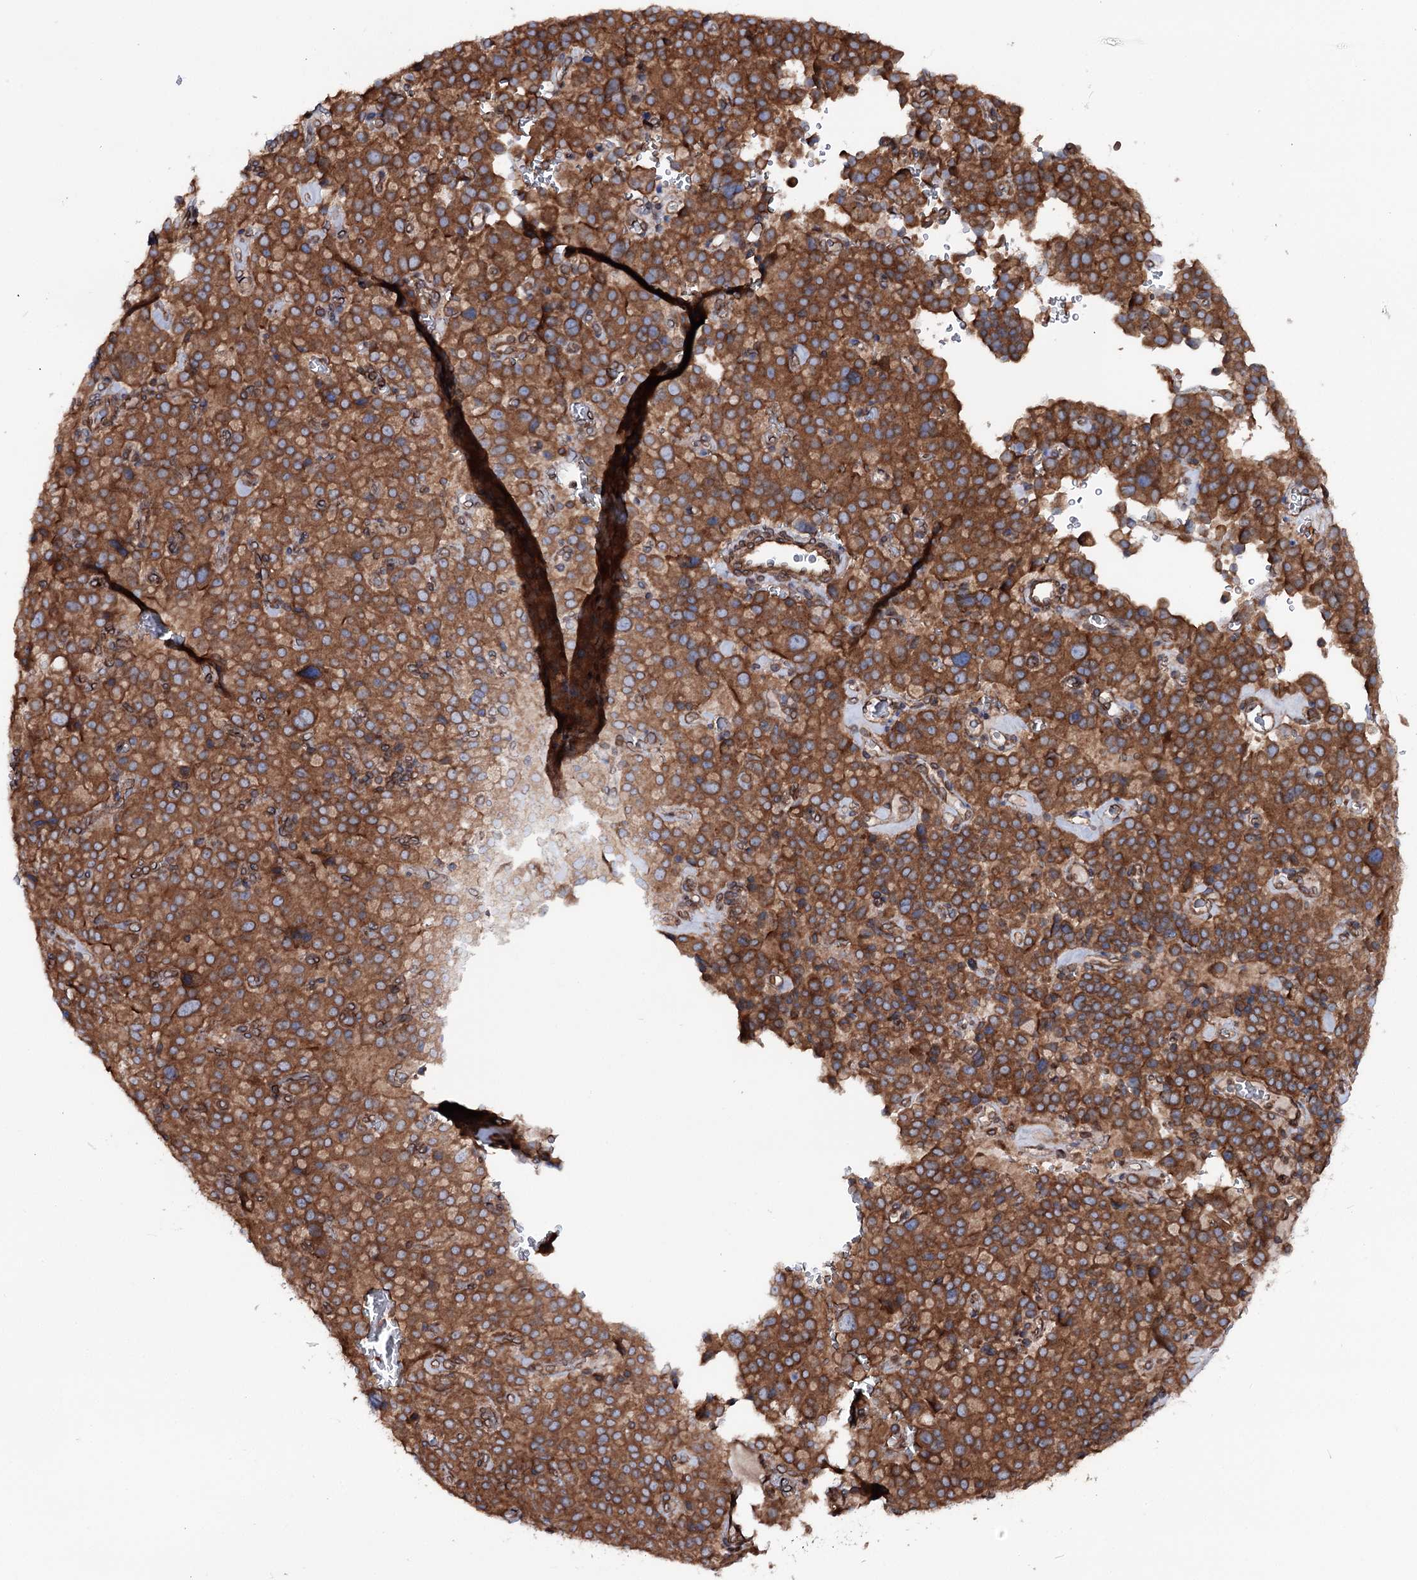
{"staining": {"intensity": "strong", "quantity": ">75%", "location": "cytoplasmic/membranous"}, "tissue": "pancreatic cancer", "cell_type": "Tumor cells", "image_type": "cancer", "snomed": [{"axis": "morphology", "description": "Adenocarcinoma, NOS"}, {"axis": "topography", "description": "Pancreas"}], "caption": "The micrograph exhibits a brown stain indicating the presence of a protein in the cytoplasmic/membranous of tumor cells in pancreatic cancer (adenocarcinoma). (DAB (3,3'-diaminobenzidine) = brown stain, brightfield microscopy at high magnification).", "gene": "FGFR1OP2", "patient": {"sex": "male", "age": 65}}